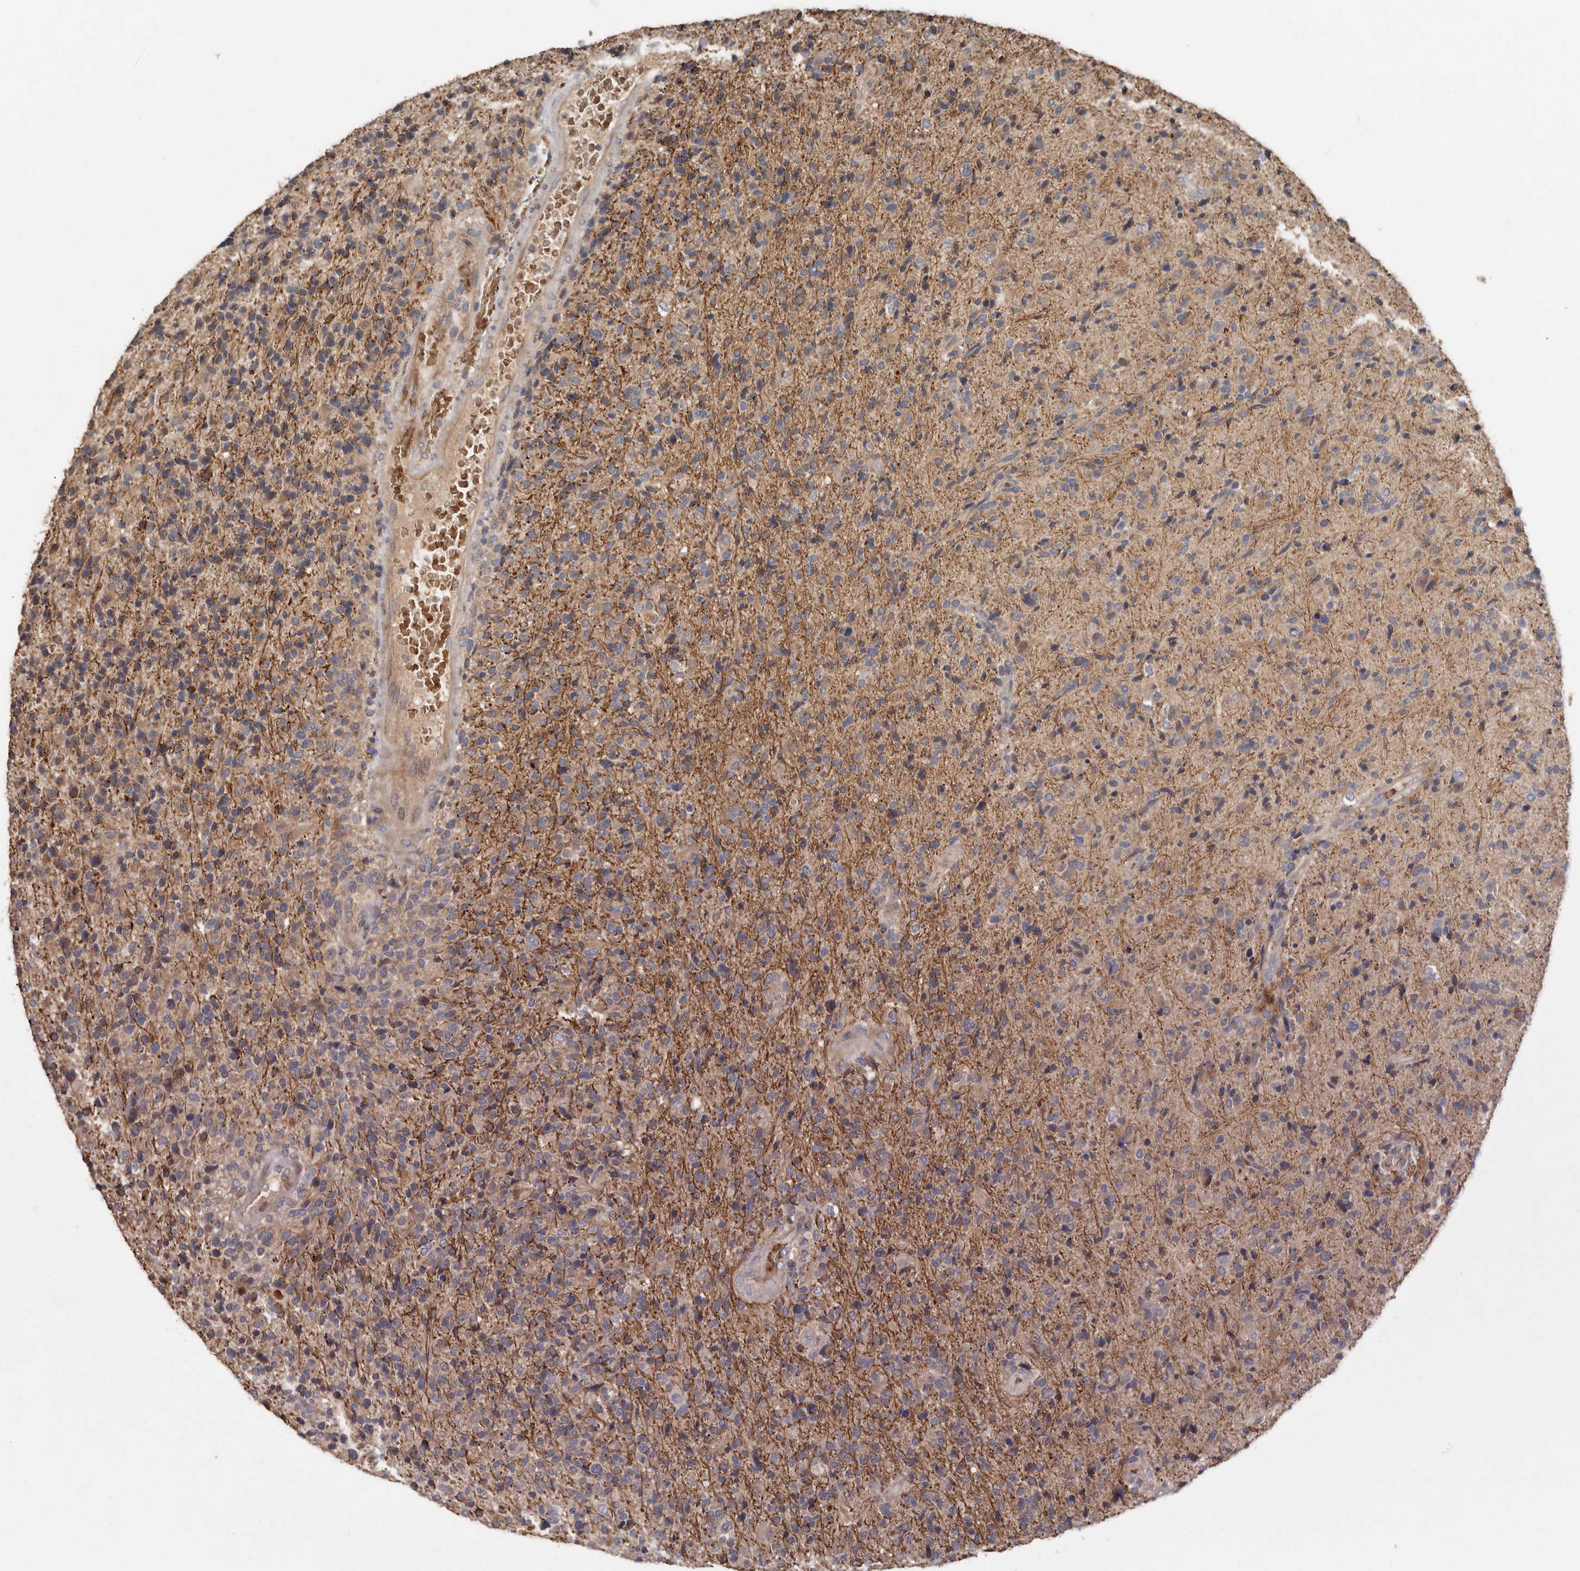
{"staining": {"intensity": "weak", "quantity": "<25%", "location": "cytoplasmic/membranous"}, "tissue": "glioma", "cell_type": "Tumor cells", "image_type": "cancer", "snomed": [{"axis": "morphology", "description": "Glioma, malignant, High grade"}, {"axis": "topography", "description": "Brain"}], "caption": "This is an IHC image of glioma. There is no positivity in tumor cells.", "gene": "KIF26B", "patient": {"sex": "male", "age": 72}}